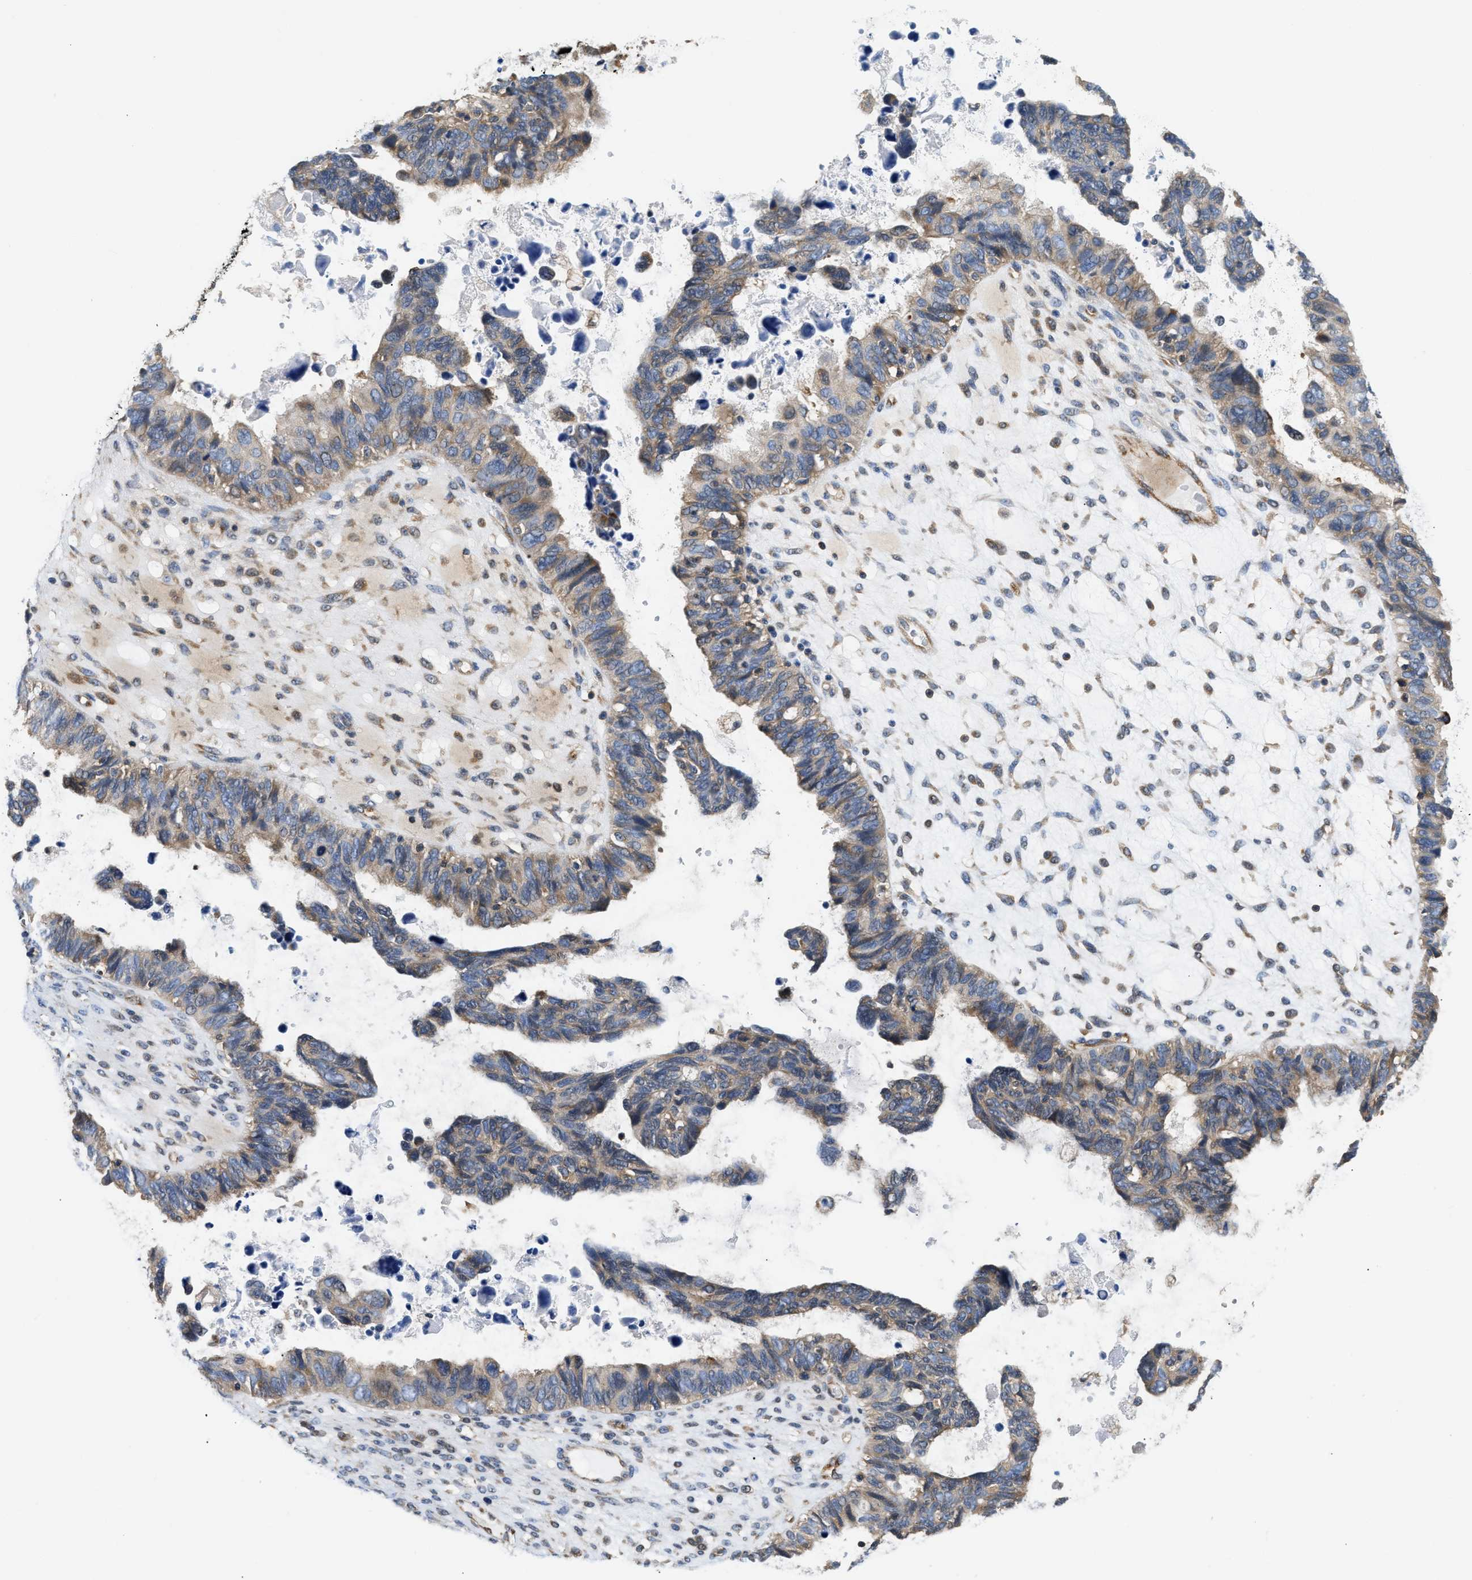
{"staining": {"intensity": "weak", "quantity": "<25%", "location": "cytoplasmic/membranous"}, "tissue": "ovarian cancer", "cell_type": "Tumor cells", "image_type": "cancer", "snomed": [{"axis": "morphology", "description": "Cystadenocarcinoma, serous, NOS"}, {"axis": "topography", "description": "Ovary"}], "caption": "Protein analysis of ovarian cancer (serous cystadenocarcinoma) exhibits no significant positivity in tumor cells.", "gene": "CCM2", "patient": {"sex": "female", "age": 79}}